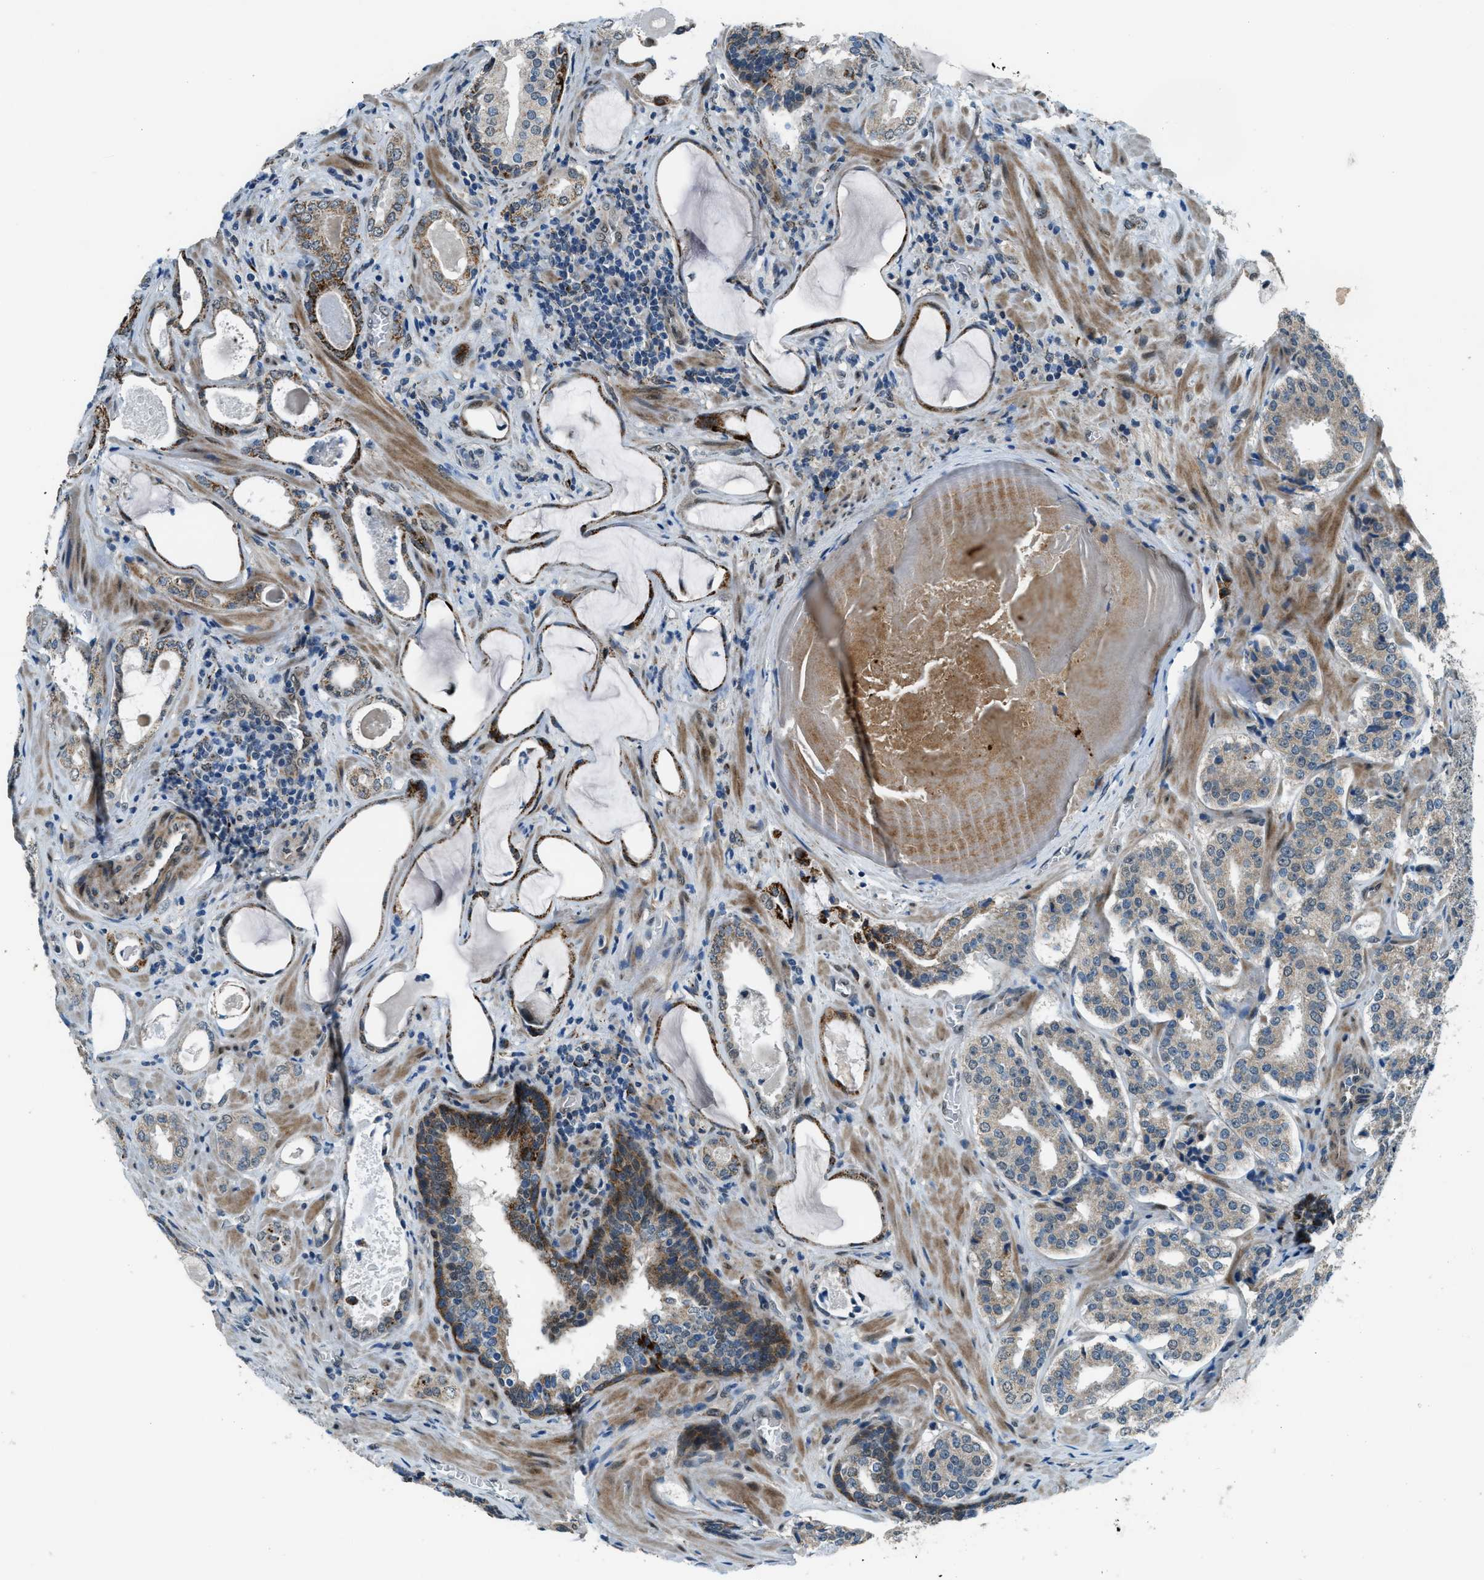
{"staining": {"intensity": "weak", "quantity": "25%-75%", "location": "cytoplasmic/membranous"}, "tissue": "prostate cancer", "cell_type": "Tumor cells", "image_type": "cancer", "snomed": [{"axis": "morphology", "description": "Adenocarcinoma, High grade"}, {"axis": "topography", "description": "Prostate"}], "caption": "There is low levels of weak cytoplasmic/membranous expression in tumor cells of prostate adenocarcinoma (high-grade), as demonstrated by immunohistochemical staining (brown color).", "gene": "NPEPL1", "patient": {"sex": "male", "age": 60}}